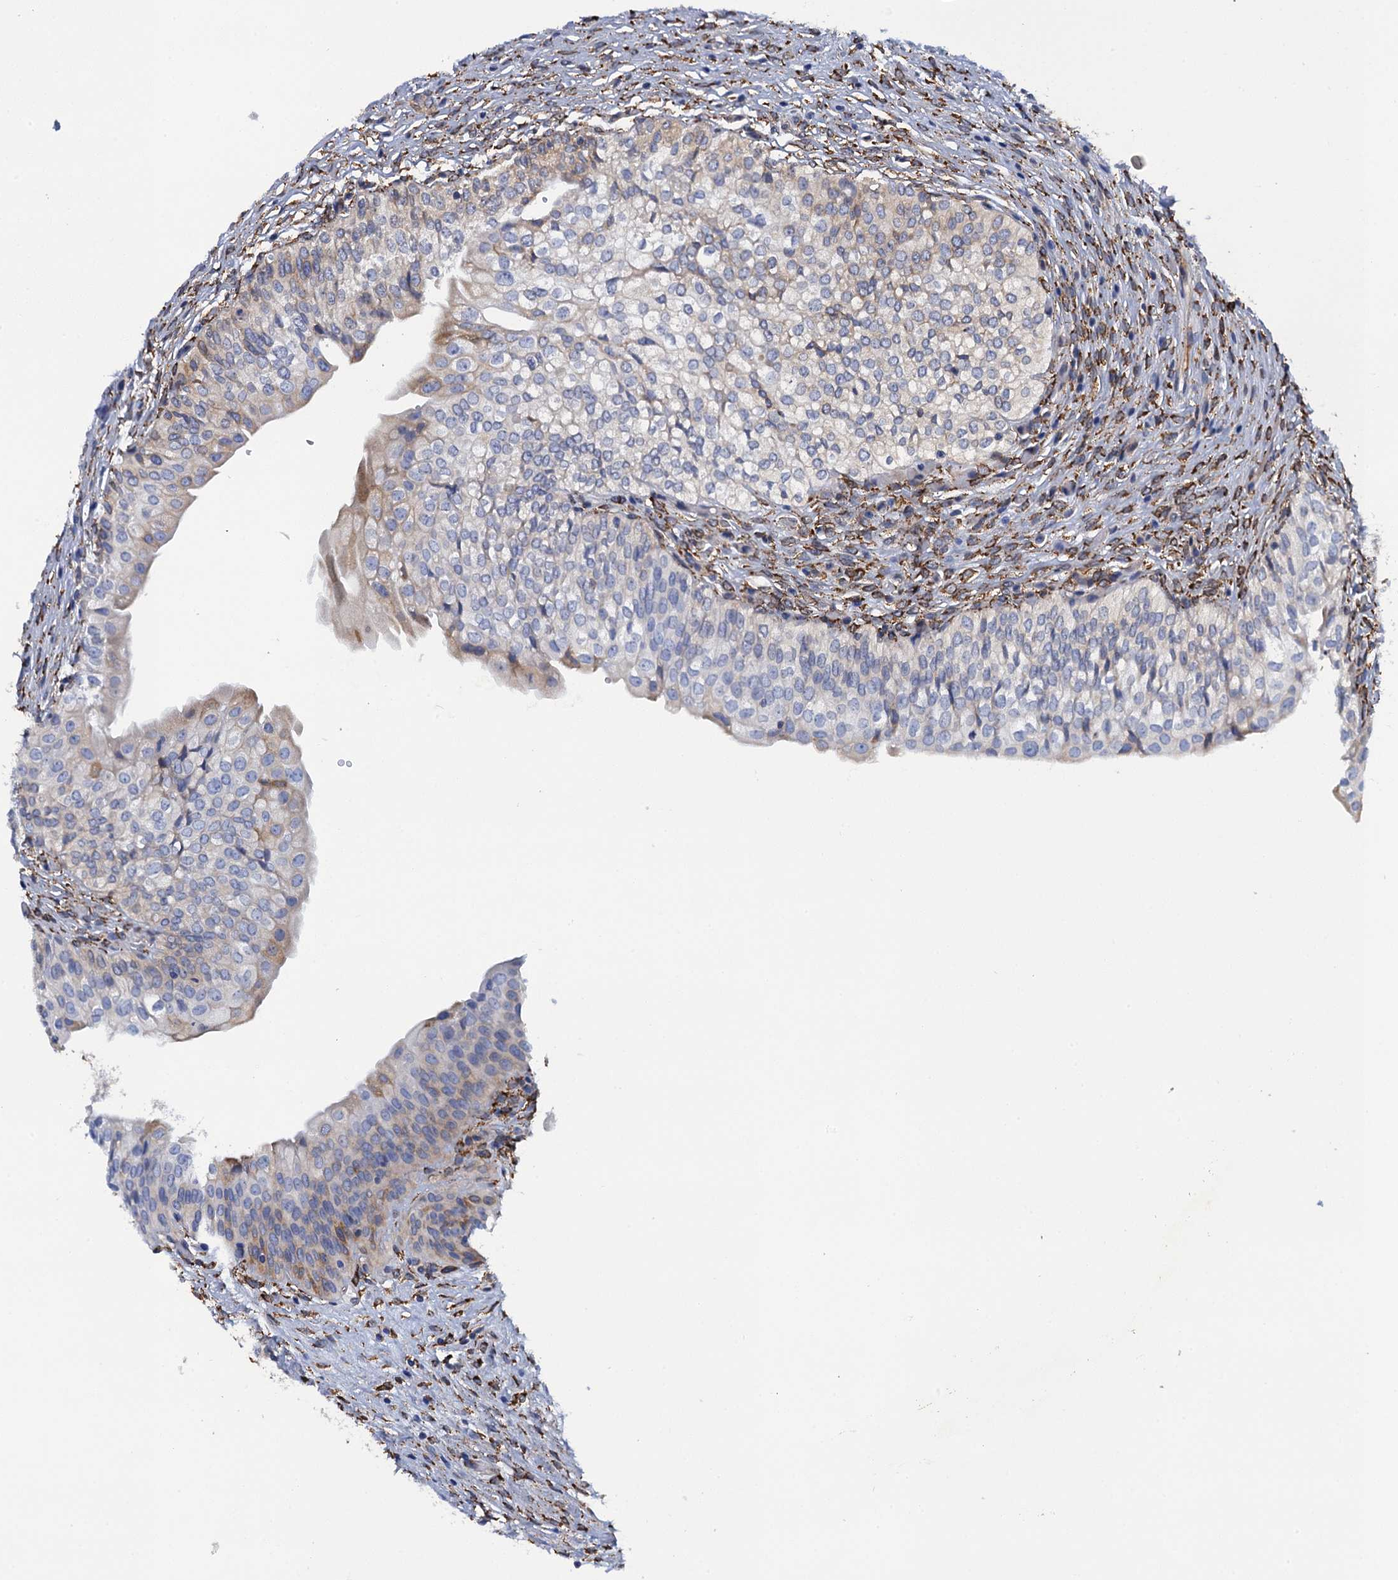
{"staining": {"intensity": "moderate", "quantity": "<25%", "location": "cytoplasmic/membranous"}, "tissue": "urinary bladder", "cell_type": "Urothelial cells", "image_type": "normal", "snomed": [{"axis": "morphology", "description": "Normal tissue, NOS"}, {"axis": "topography", "description": "Urinary bladder"}], "caption": "This photomicrograph exhibits immunohistochemistry (IHC) staining of benign urinary bladder, with low moderate cytoplasmic/membranous expression in about <25% of urothelial cells.", "gene": "POGLUT3", "patient": {"sex": "male", "age": 55}}